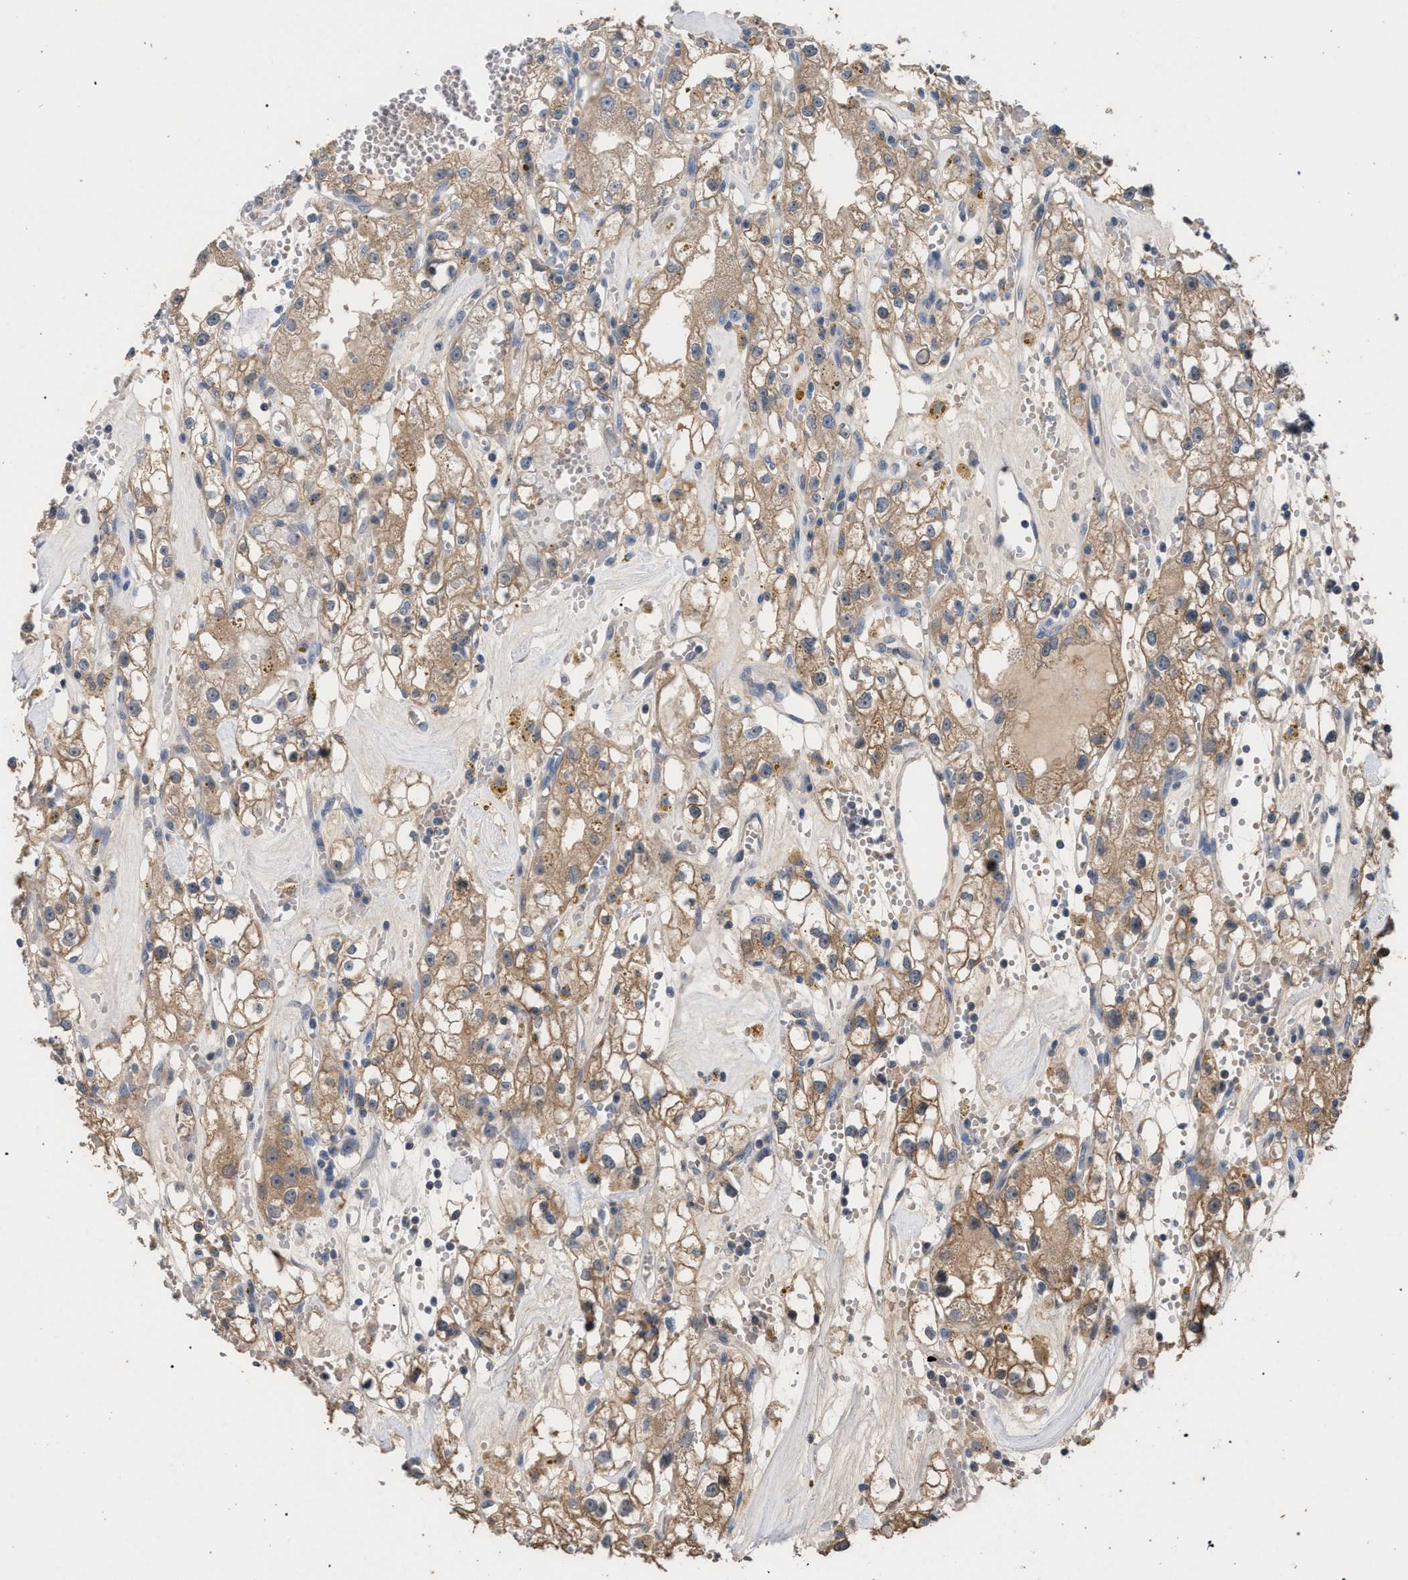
{"staining": {"intensity": "moderate", "quantity": ">75%", "location": "cytoplasmic/membranous"}, "tissue": "renal cancer", "cell_type": "Tumor cells", "image_type": "cancer", "snomed": [{"axis": "morphology", "description": "Adenocarcinoma, NOS"}, {"axis": "topography", "description": "Kidney"}], "caption": "Renal cancer (adenocarcinoma) tissue reveals moderate cytoplasmic/membranous expression in about >75% of tumor cells", "gene": "TECPR1", "patient": {"sex": "male", "age": 56}}